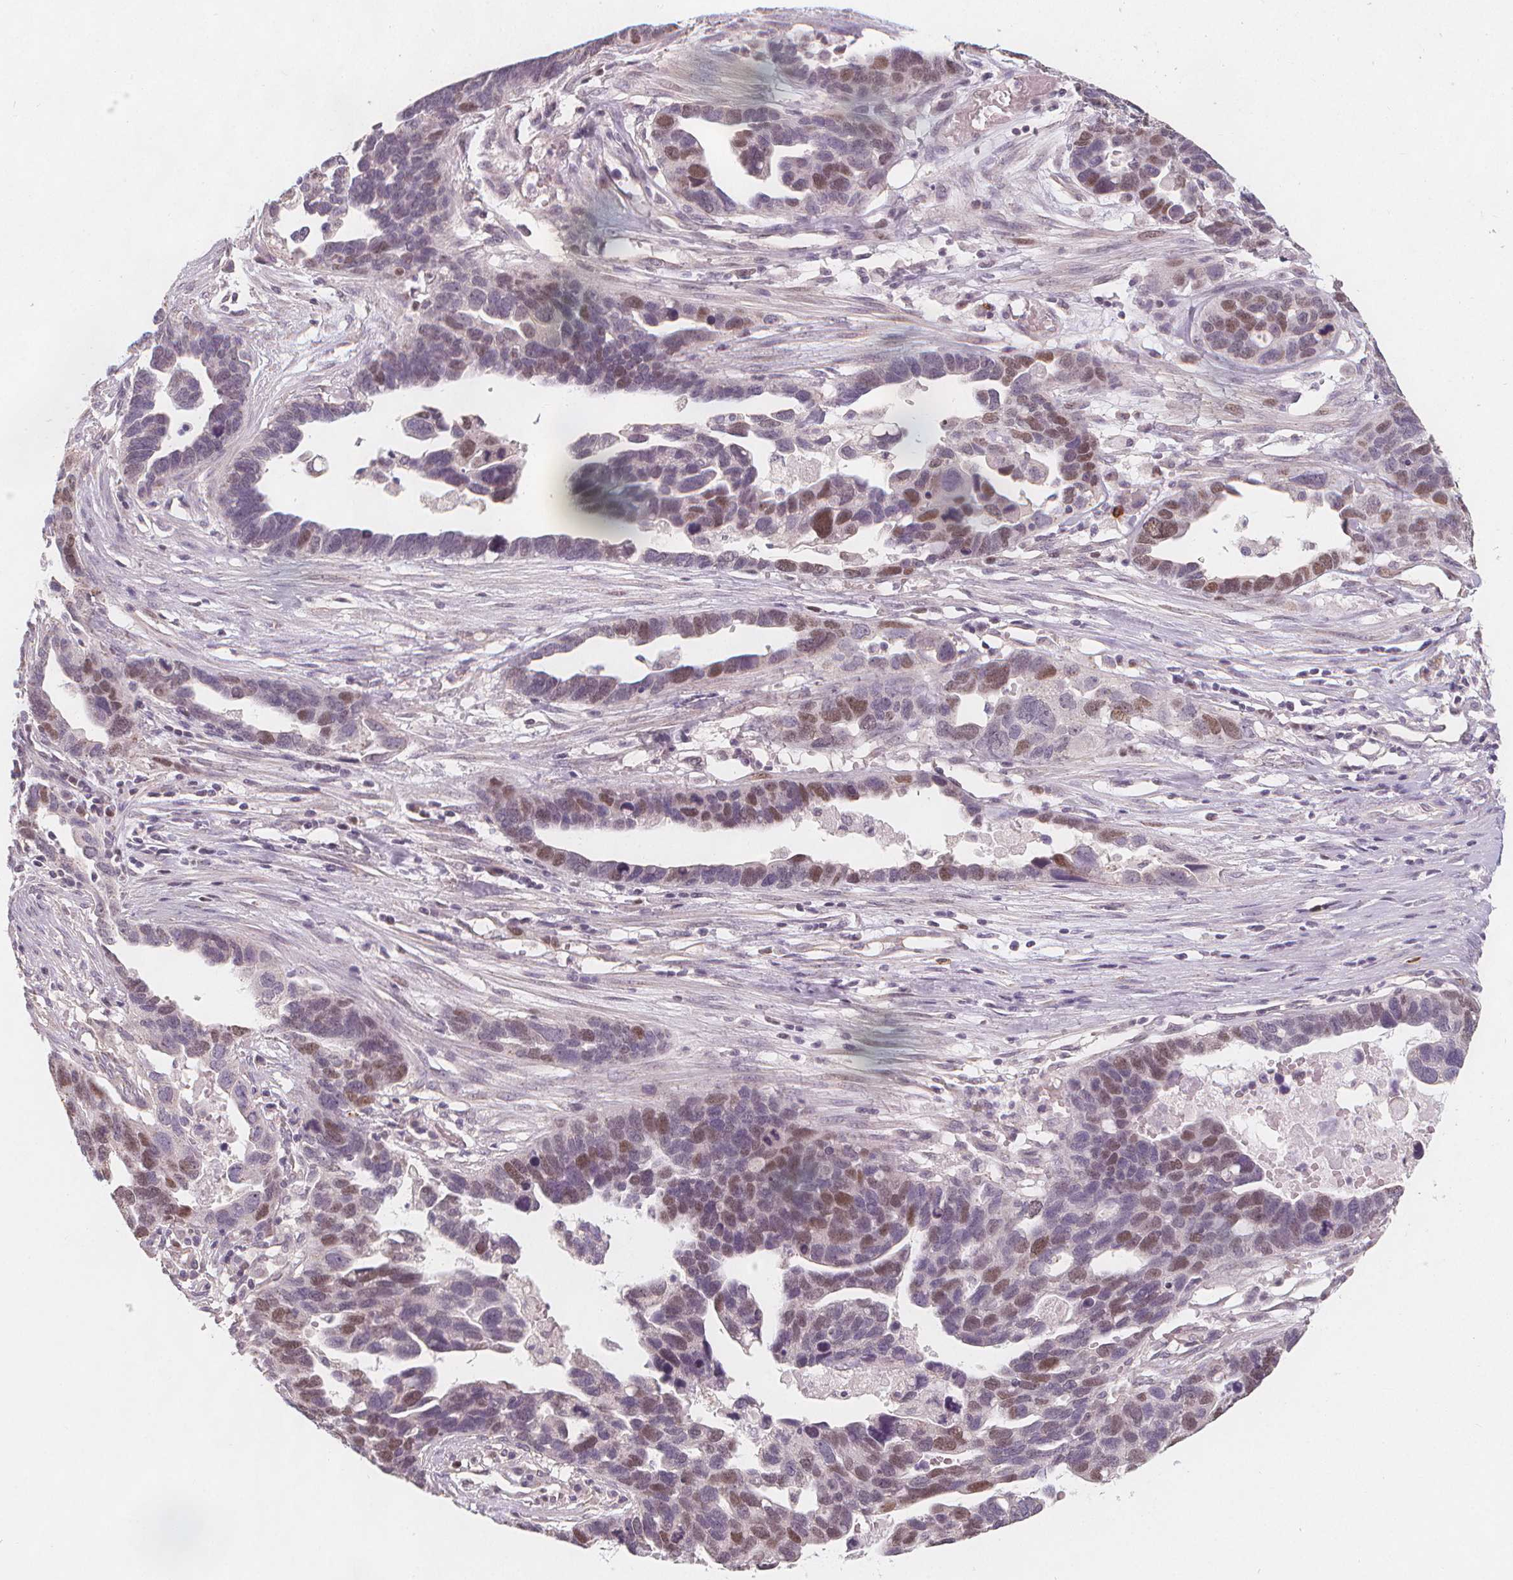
{"staining": {"intensity": "weak", "quantity": "25%-75%", "location": "nuclear"}, "tissue": "ovarian cancer", "cell_type": "Tumor cells", "image_type": "cancer", "snomed": [{"axis": "morphology", "description": "Cystadenocarcinoma, serous, NOS"}, {"axis": "topography", "description": "Ovary"}], "caption": "Serous cystadenocarcinoma (ovarian) stained with DAB (3,3'-diaminobenzidine) immunohistochemistry (IHC) reveals low levels of weak nuclear expression in approximately 25%-75% of tumor cells.", "gene": "TIPIN", "patient": {"sex": "female", "age": 54}}